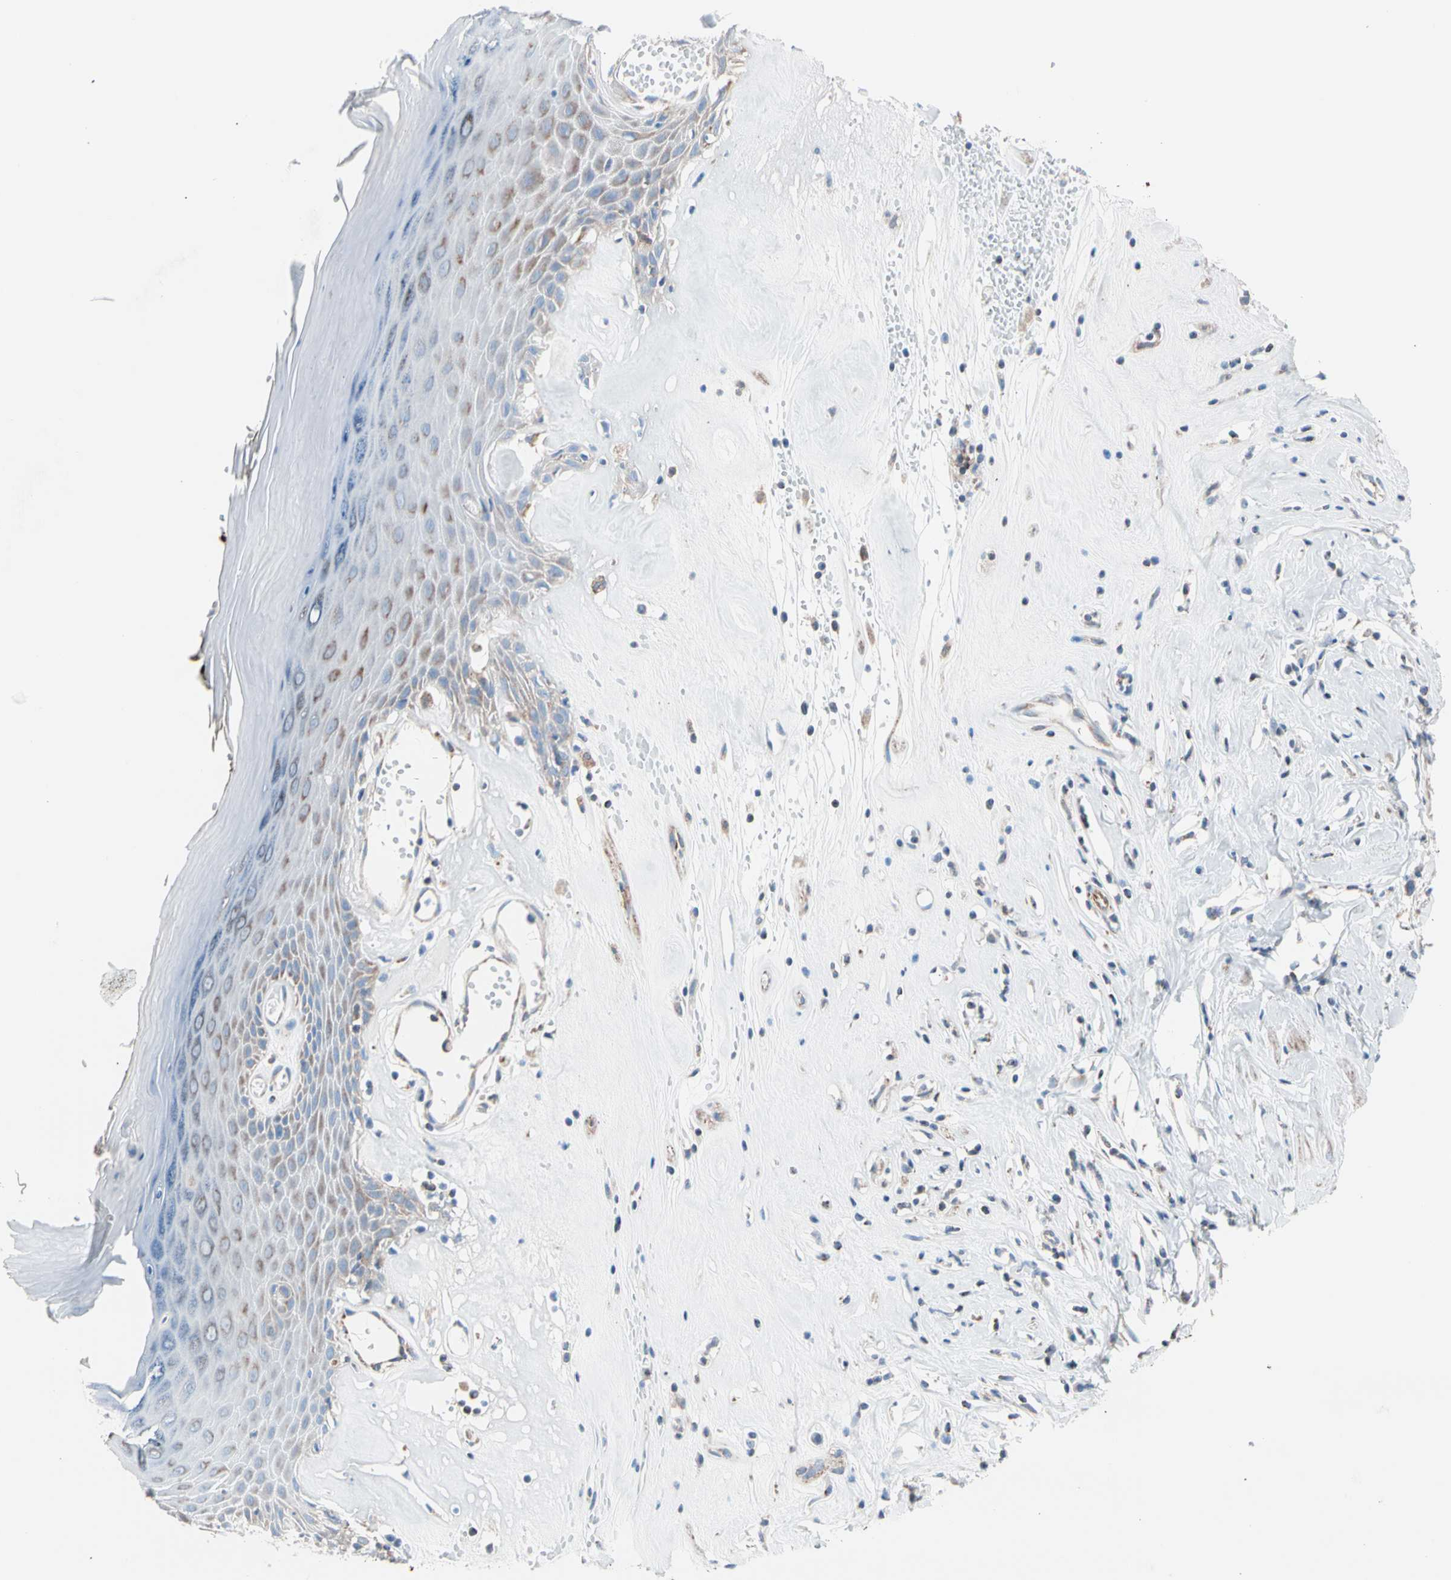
{"staining": {"intensity": "moderate", "quantity": "25%-75%", "location": "cytoplasmic/membranous"}, "tissue": "skin", "cell_type": "Epidermal cells", "image_type": "normal", "snomed": [{"axis": "morphology", "description": "Normal tissue, NOS"}, {"axis": "morphology", "description": "Inflammation, NOS"}, {"axis": "topography", "description": "Vulva"}], "caption": "Immunohistochemical staining of normal skin demonstrates 25%-75% levels of moderate cytoplasmic/membranous protein expression in approximately 25%-75% of epidermal cells.", "gene": "HK1", "patient": {"sex": "female", "age": 84}}